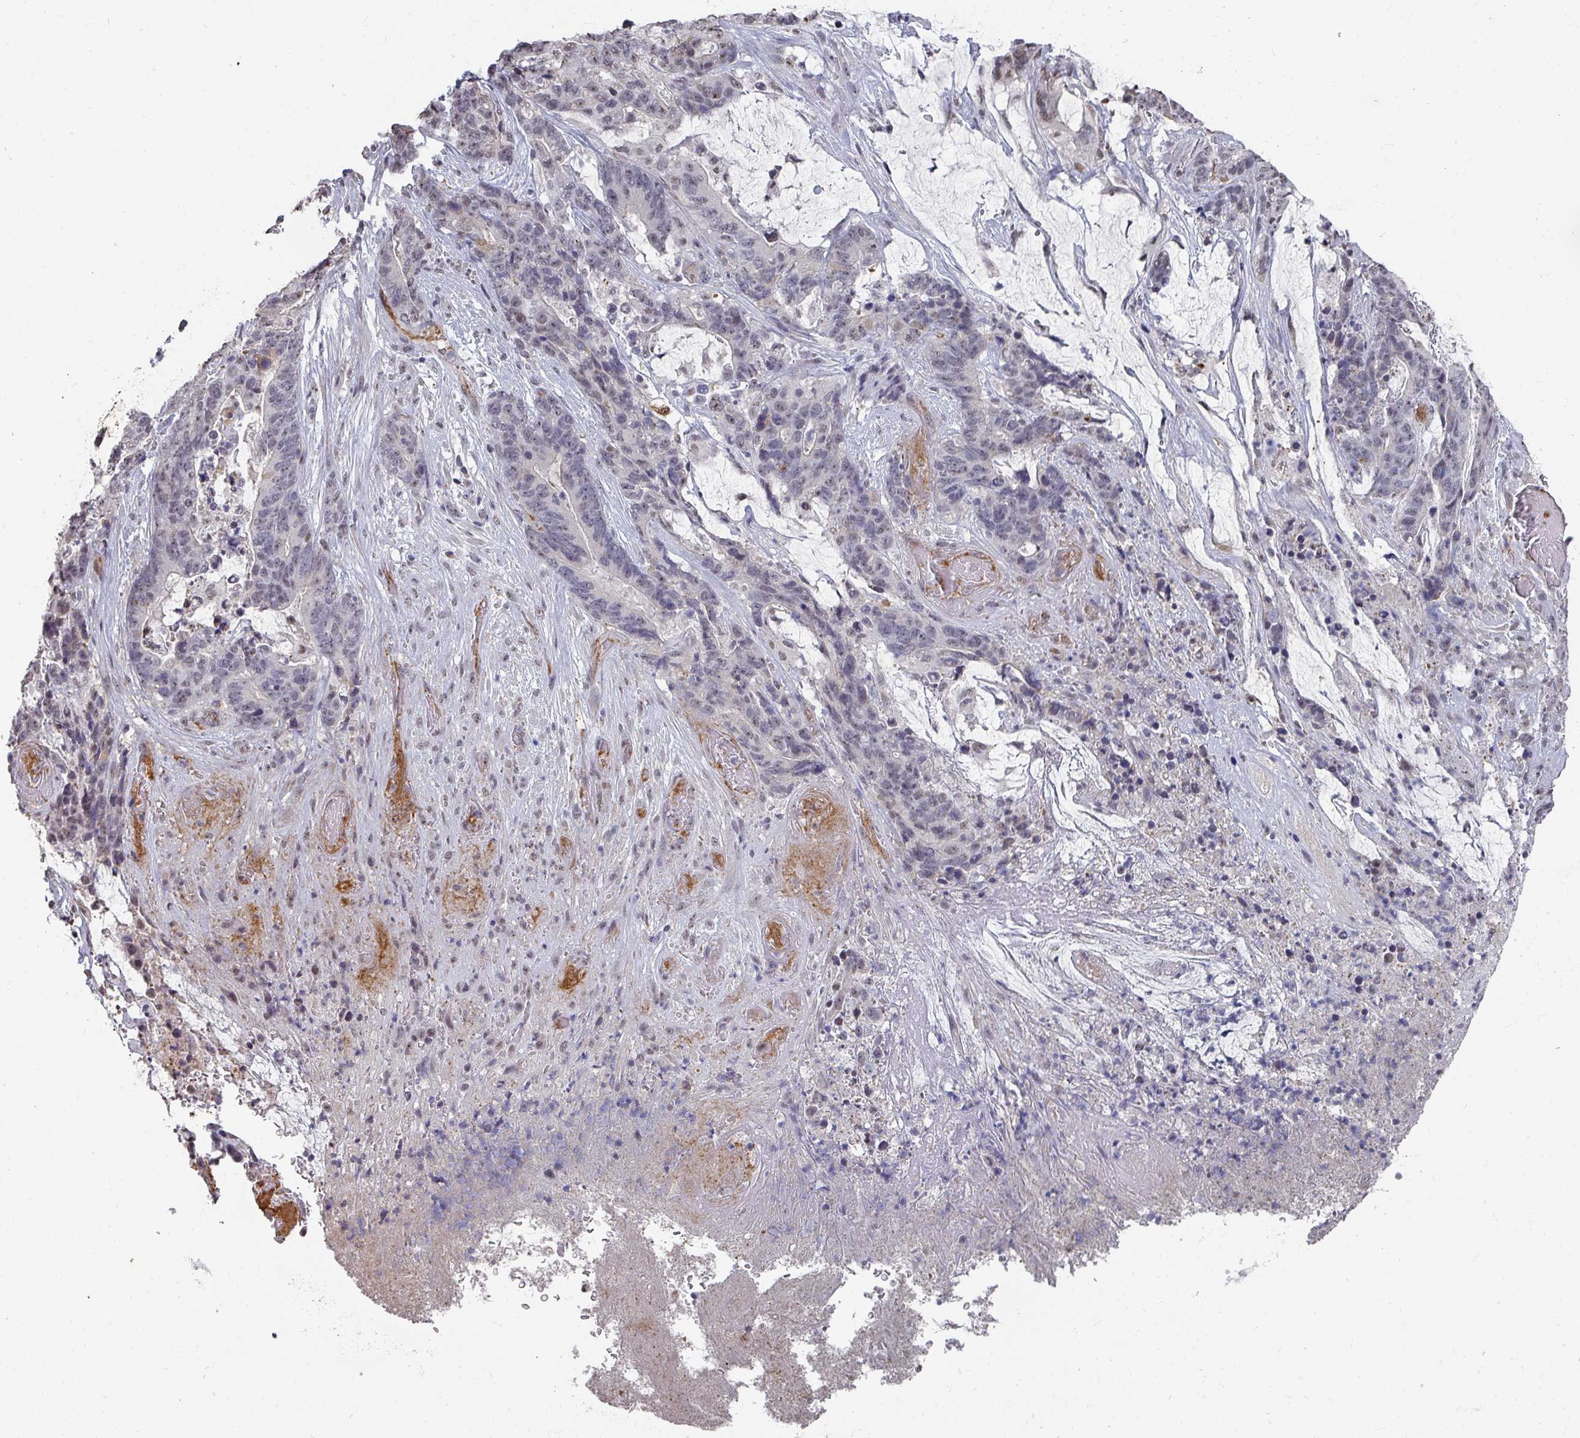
{"staining": {"intensity": "weak", "quantity": "<25%", "location": "nuclear"}, "tissue": "stomach cancer", "cell_type": "Tumor cells", "image_type": "cancer", "snomed": [{"axis": "morphology", "description": "Normal tissue, NOS"}, {"axis": "morphology", "description": "Adenocarcinoma, NOS"}, {"axis": "topography", "description": "Stomach"}], "caption": "Immunohistochemistry (IHC) photomicrograph of human stomach adenocarcinoma stained for a protein (brown), which demonstrates no positivity in tumor cells.", "gene": "ZNF654", "patient": {"sex": "female", "age": 64}}